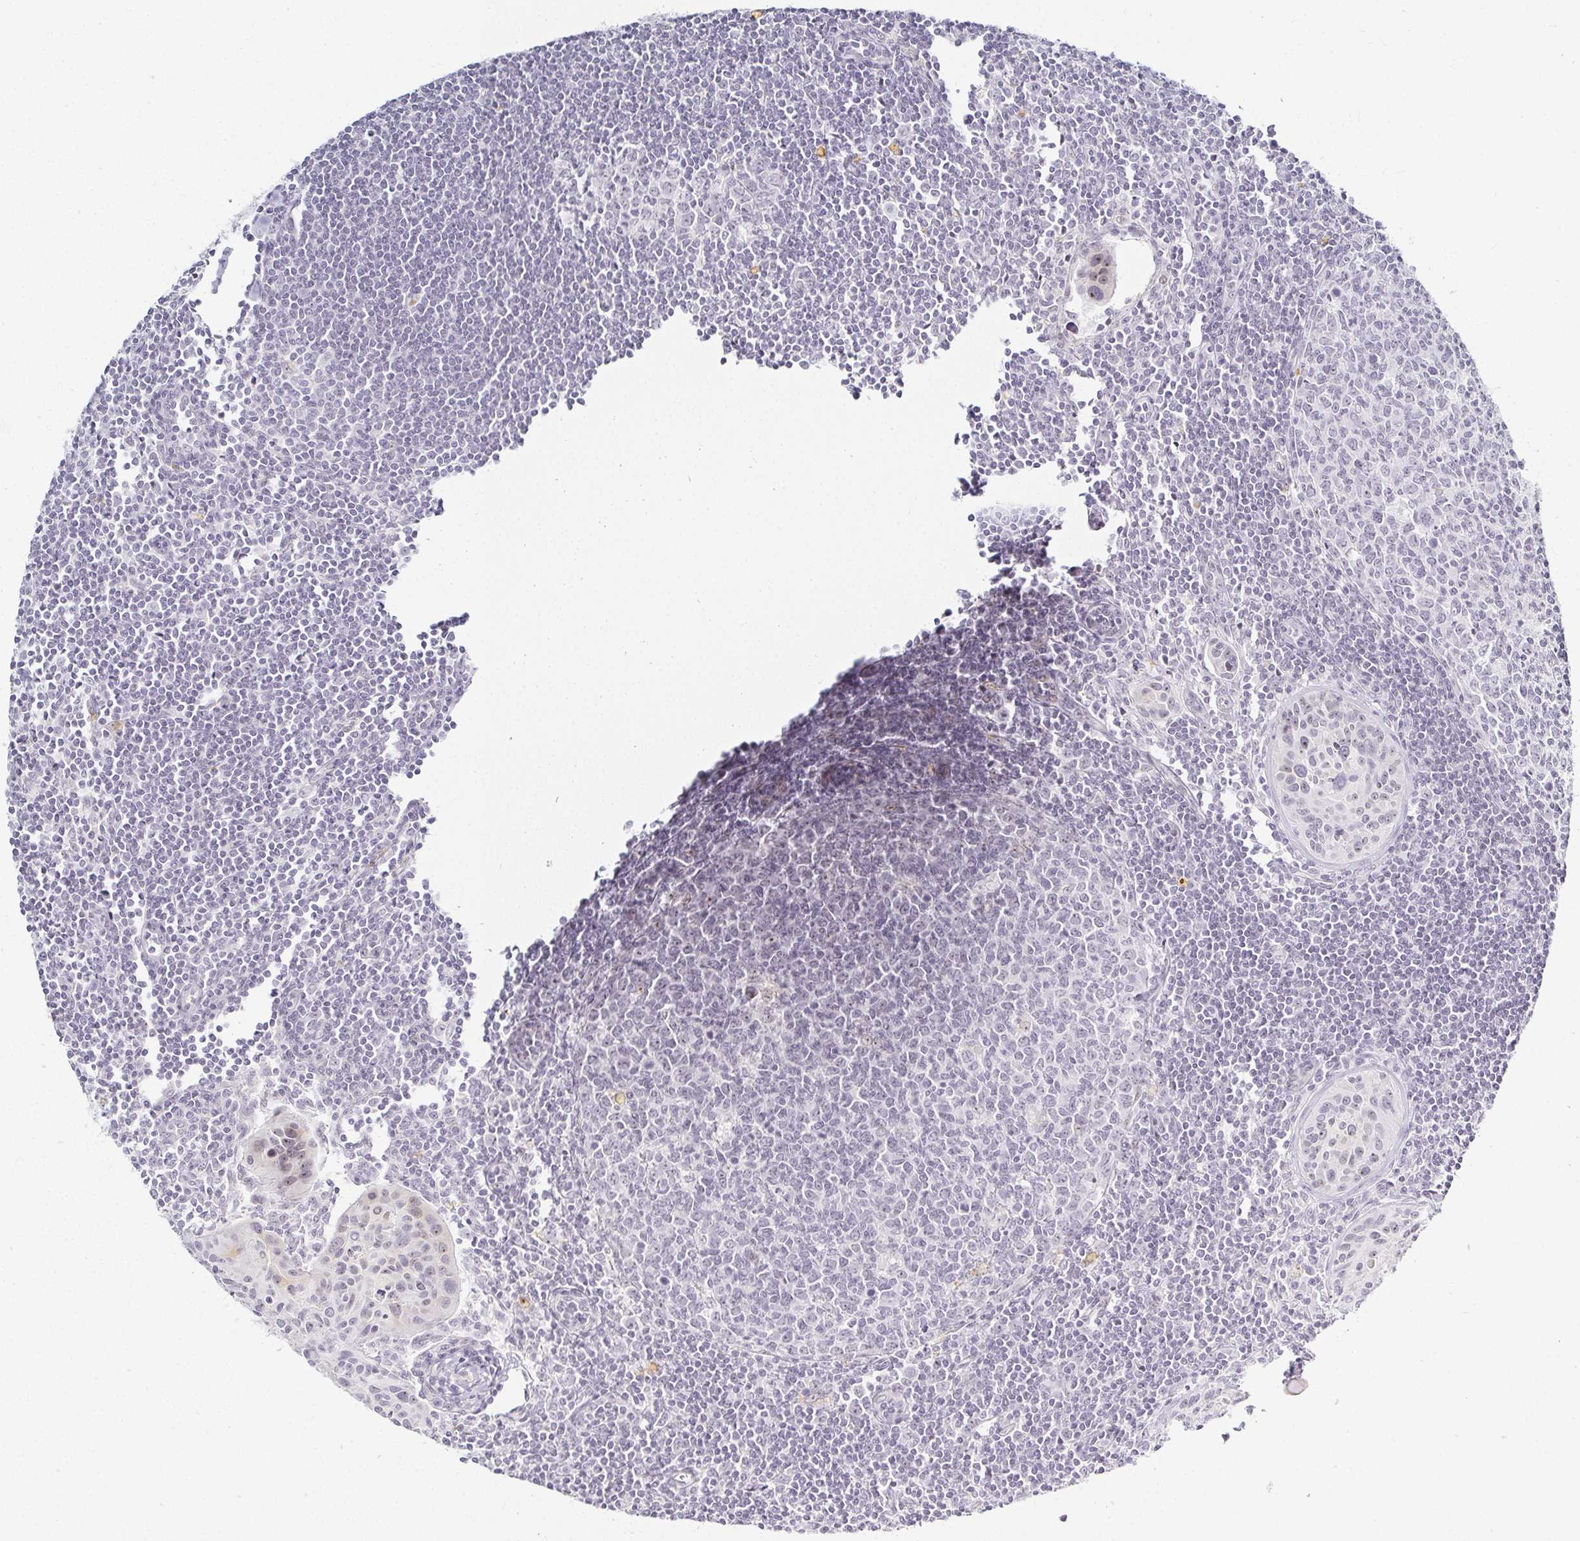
{"staining": {"intensity": "negative", "quantity": "none", "location": "none"}, "tissue": "lymph node", "cell_type": "Germinal center cells", "image_type": "normal", "snomed": [{"axis": "morphology", "description": "Normal tissue, NOS"}, {"axis": "topography", "description": "Lymph node"}], "caption": "Immunohistochemical staining of benign lymph node exhibits no significant expression in germinal center cells.", "gene": "ACAN", "patient": {"sex": "female", "age": 29}}